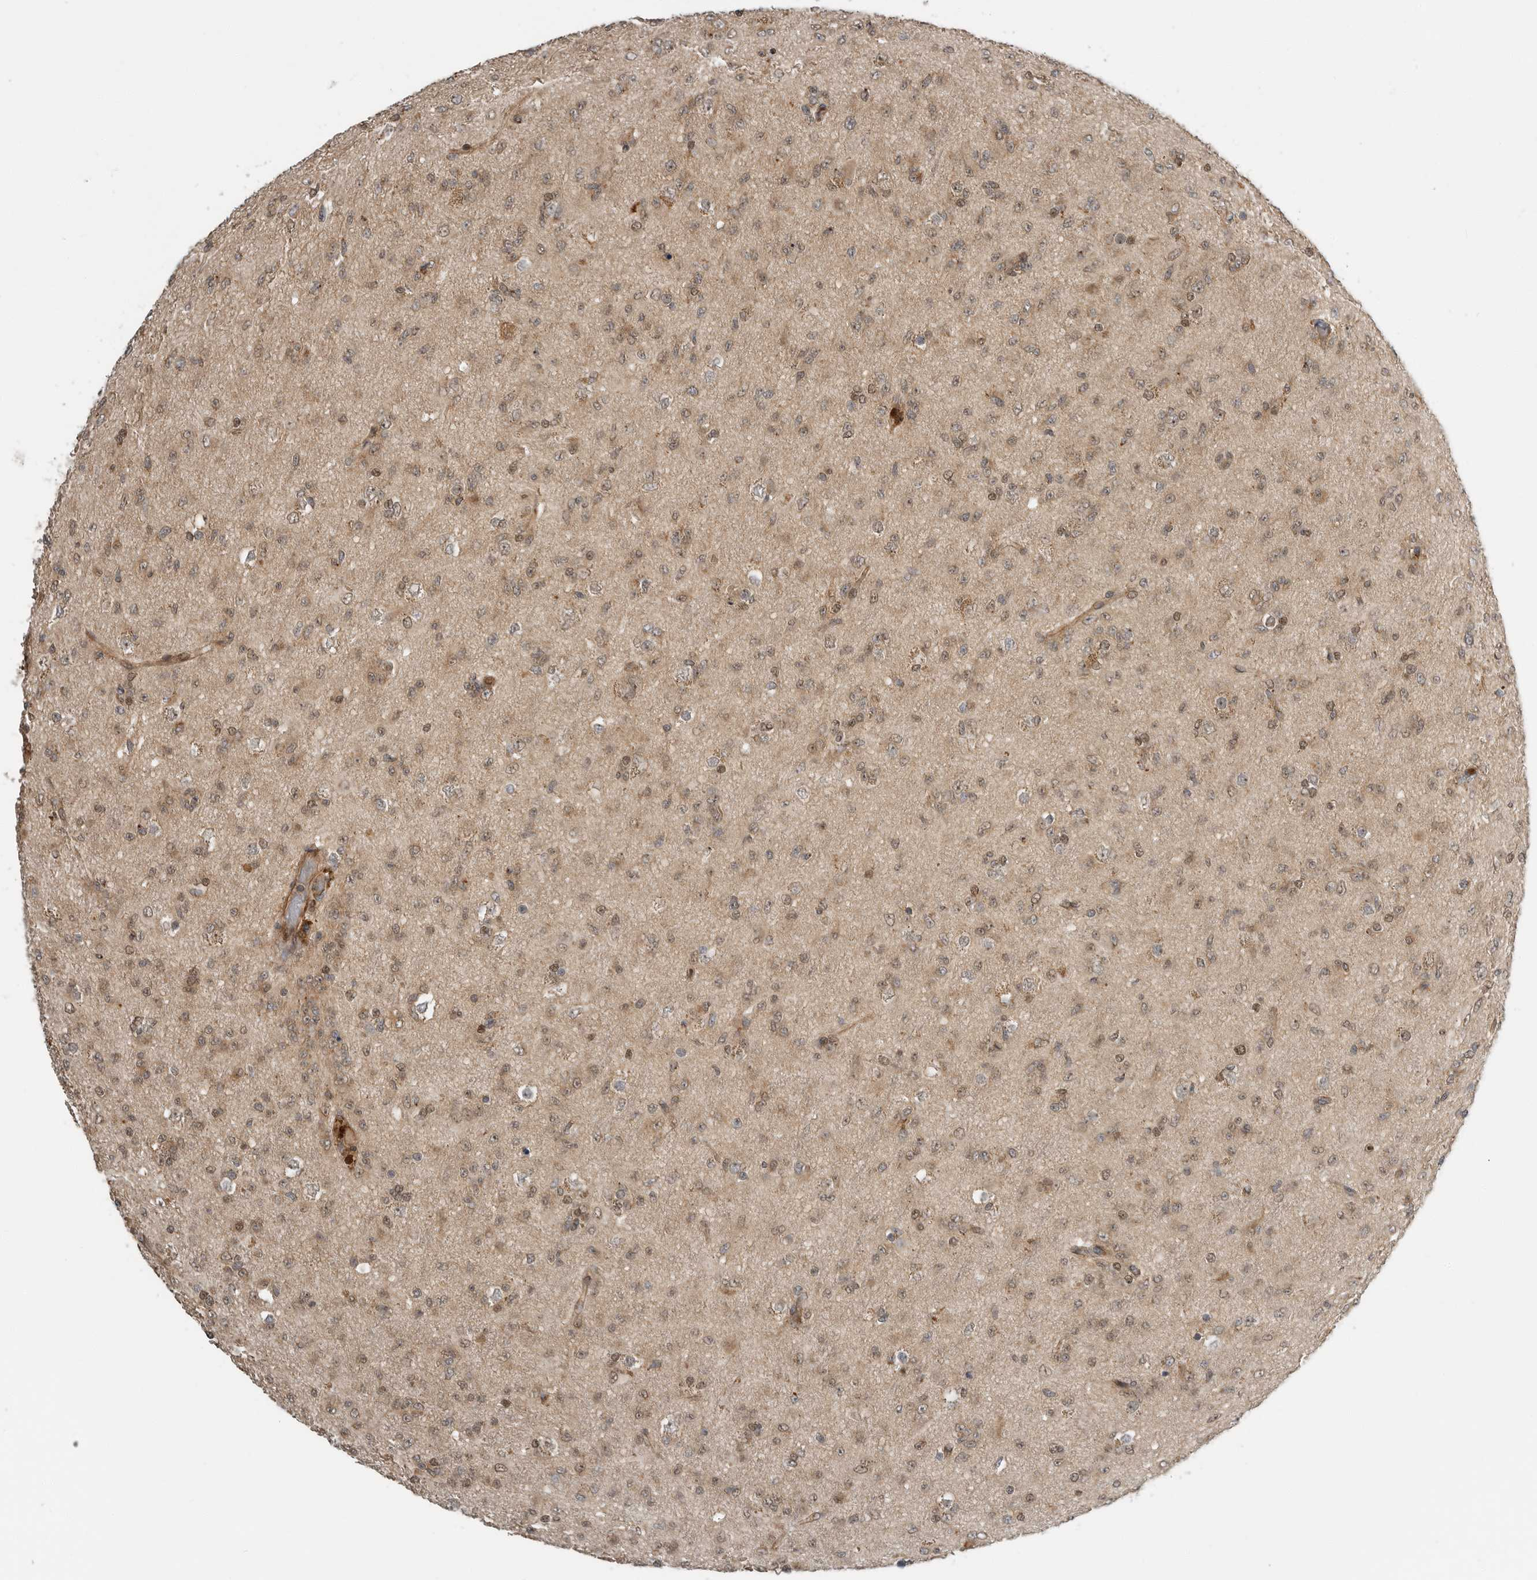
{"staining": {"intensity": "weak", "quantity": ">75%", "location": "cytoplasmic/membranous,nuclear"}, "tissue": "glioma", "cell_type": "Tumor cells", "image_type": "cancer", "snomed": [{"axis": "morphology", "description": "Glioma, malignant, Low grade"}, {"axis": "topography", "description": "Brain"}], "caption": "Brown immunohistochemical staining in glioma demonstrates weak cytoplasmic/membranous and nuclear staining in about >75% of tumor cells. (DAB IHC, brown staining for protein, blue staining for nuclei).", "gene": "STRAP", "patient": {"sex": "male", "age": 65}}